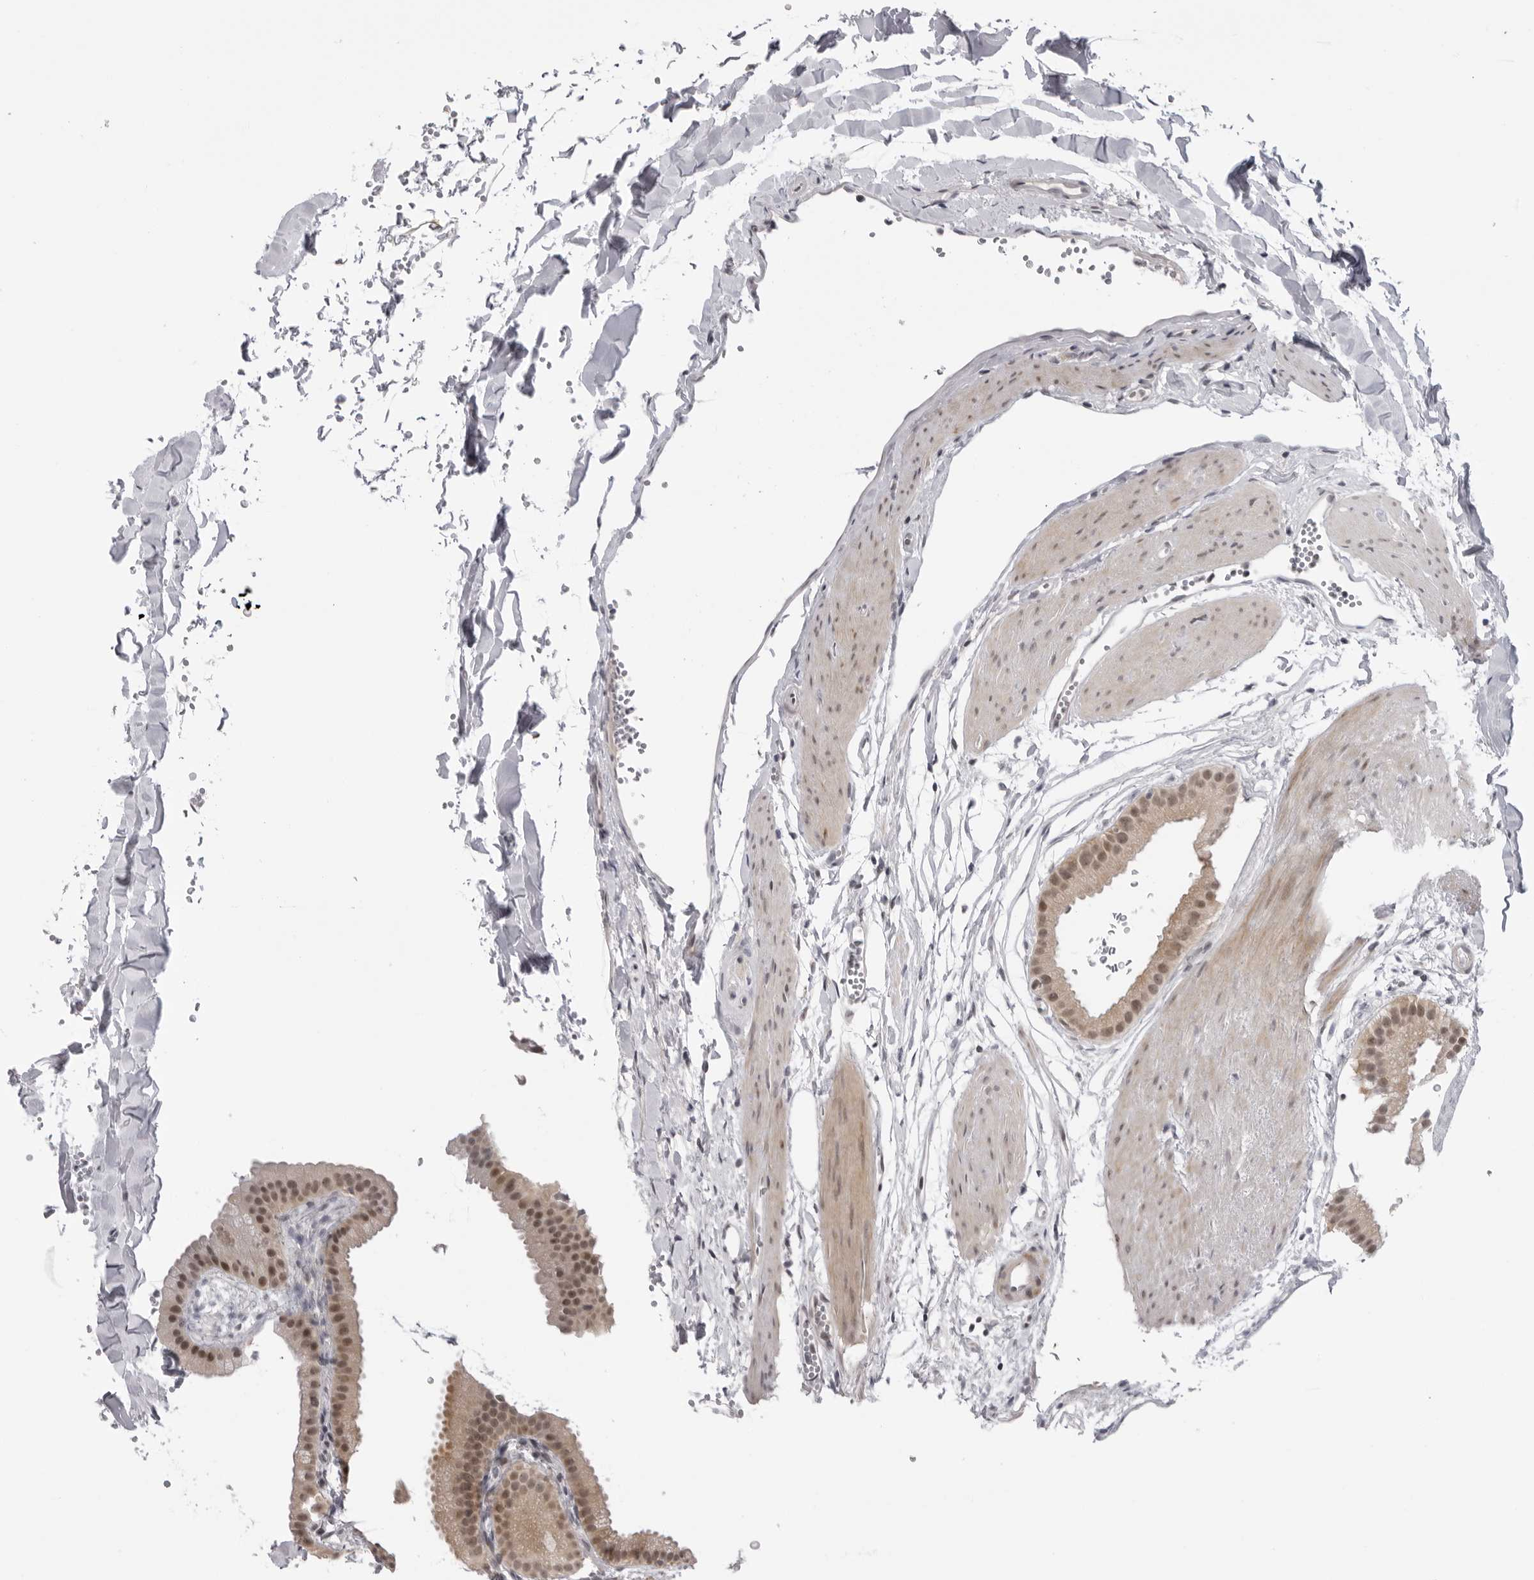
{"staining": {"intensity": "moderate", "quantity": ">75%", "location": "cytoplasmic/membranous,nuclear"}, "tissue": "gallbladder", "cell_type": "Glandular cells", "image_type": "normal", "snomed": [{"axis": "morphology", "description": "Normal tissue, NOS"}, {"axis": "topography", "description": "Gallbladder"}], "caption": "A medium amount of moderate cytoplasmic/membranous,nuclear staining is present in approximately >75% of glandular cells in normal gallbladder.", "gene": "ALPK2", "patient": {"sex": "female", "age": 64}}